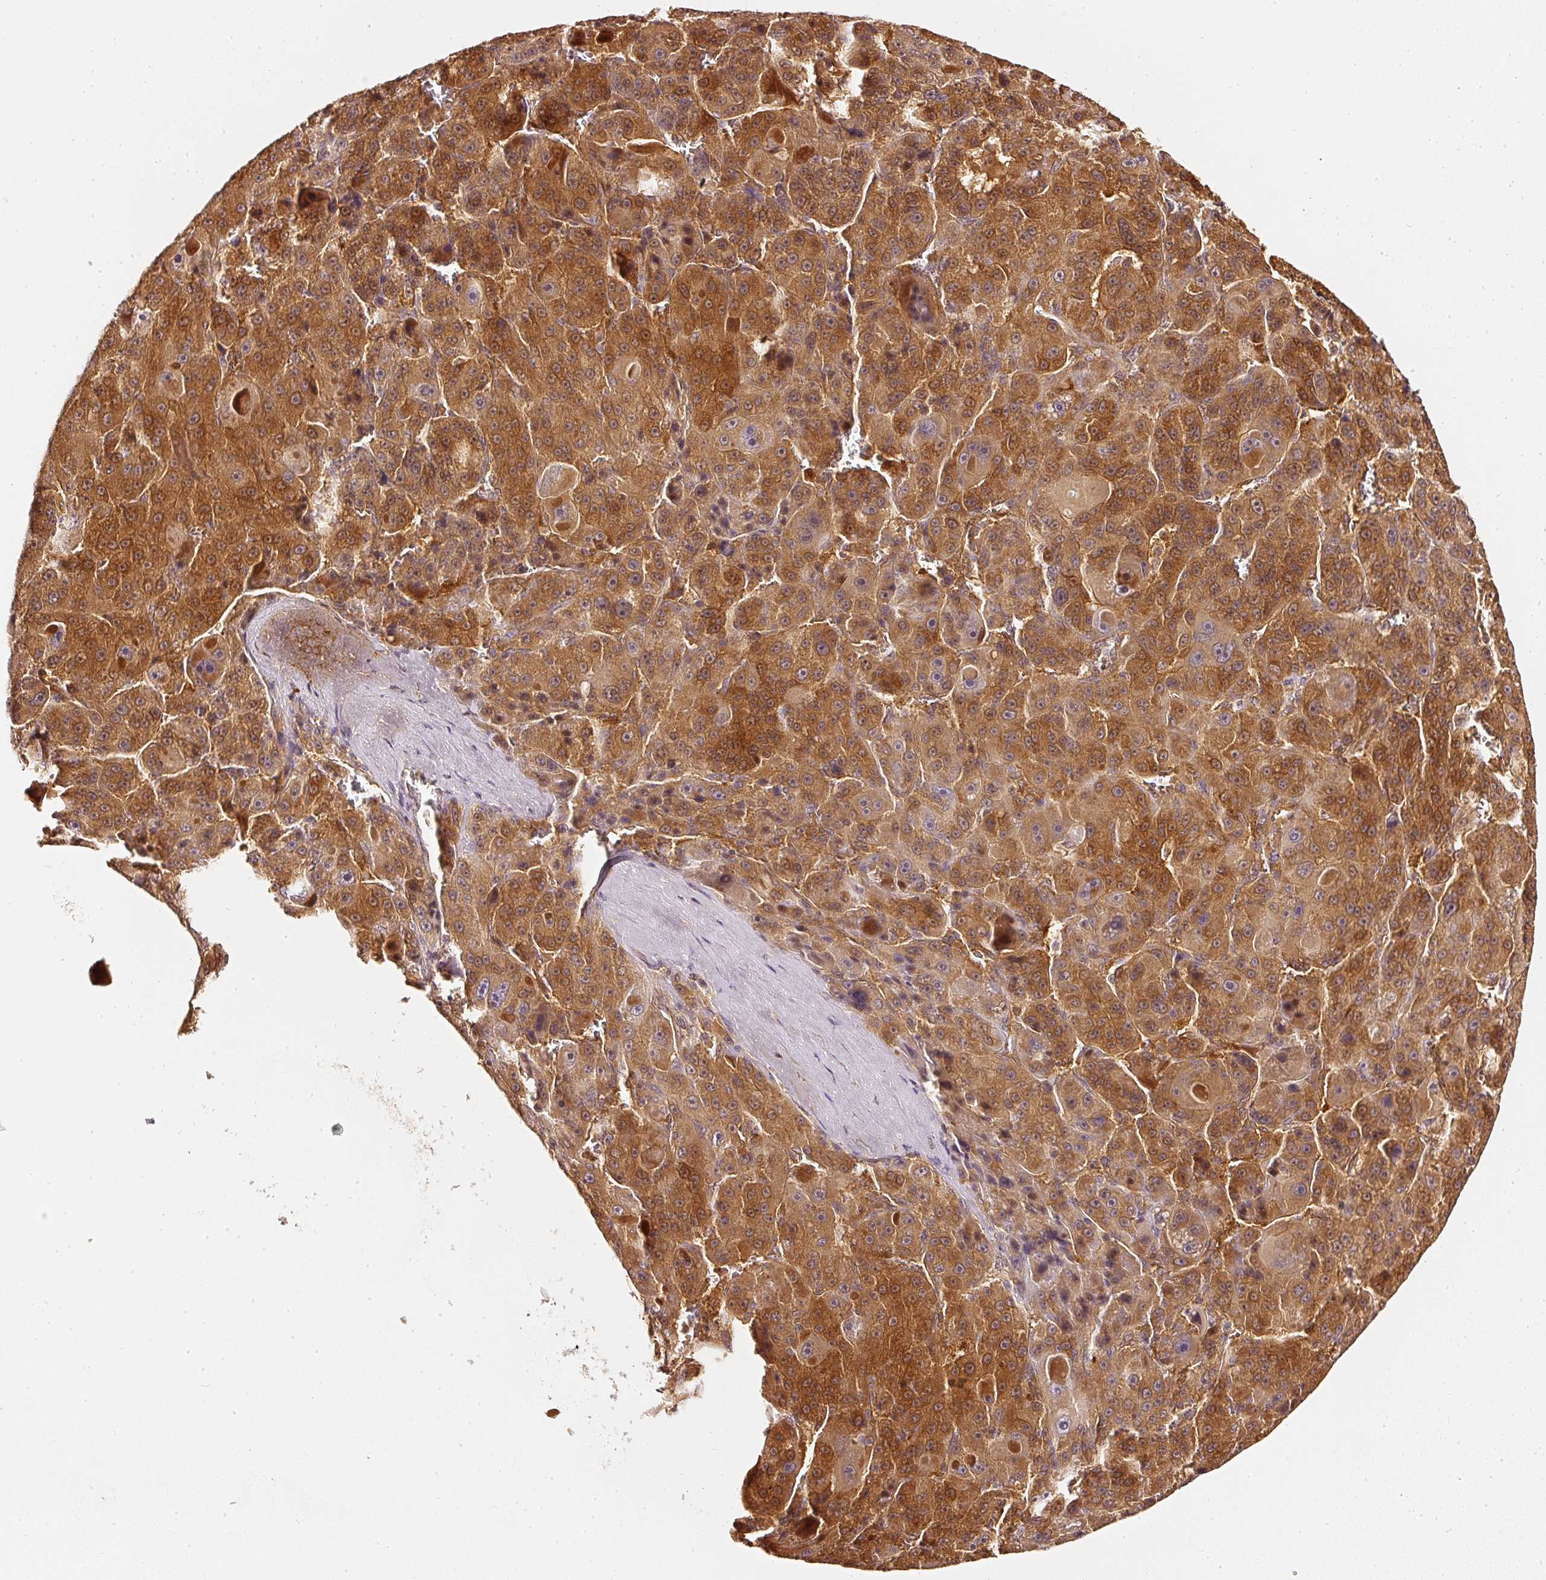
{"staining": {"intensity": "strong", "quantity": ">75%", "location": "cytoplasmic/membranous,nuclear"}, "tissue": "liver cancer", "cell_type": "Tumor cells", "image_type": "cancer", "snomed": [{"axis": "morphology", "description": "Carcinoma, Hepatocellular, NOS"}, {"axis": "topography", "description": "Liver"}], "caption": "Tumor cells demonstrate high levels of strong cytoplasmic/membranous and nuclear staining in approximately >75% of cells in liver cancer (hepatocellular carcinoma). The staining was performed using DAB, with brown indicating positive protein expression. Nuclei are stained blue with hematoxylin.", "gene": "ASMTL", "patient": {"sex": "male", "age": 76}}